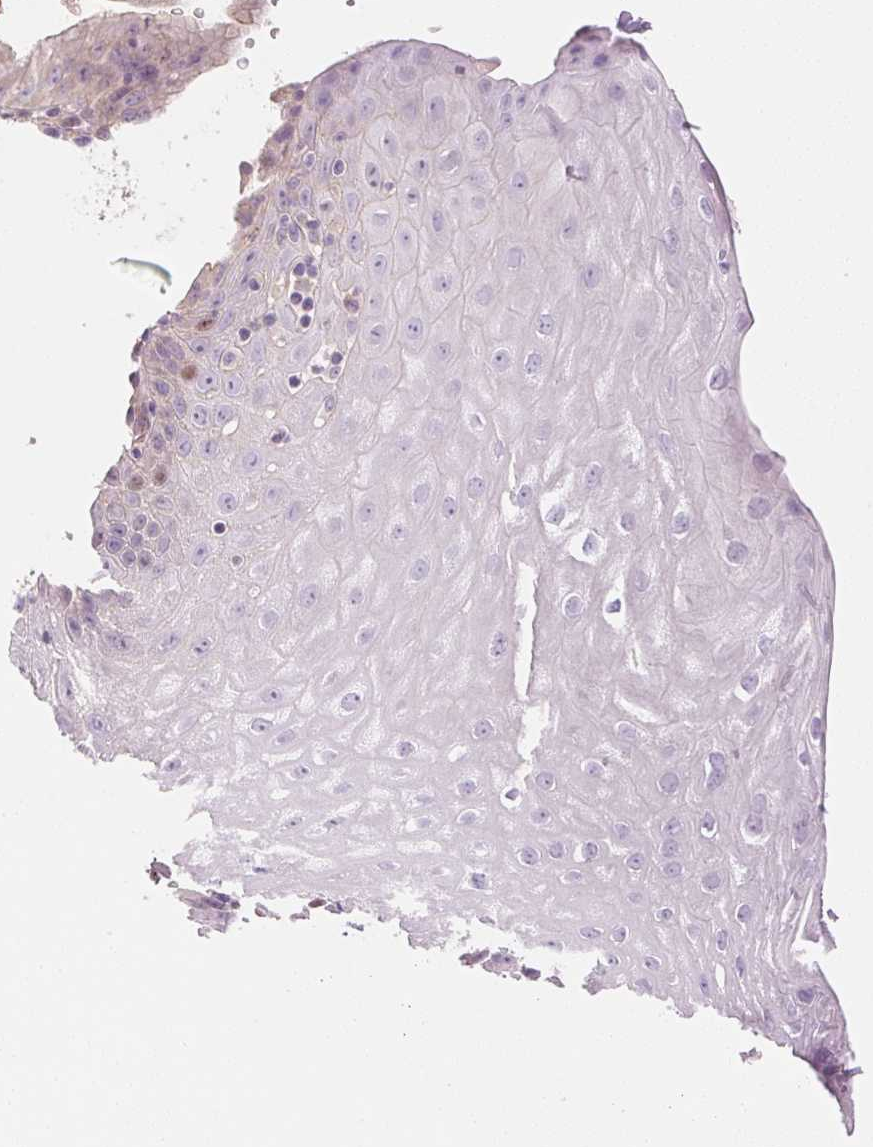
{"staining": {"intensity": "moderate", "quantity": "<25%", "location": "nuclear"}, "tissue": "esophagus", "cell_type": "Squamous epithelial cells", "image_type": "normal", "snomed": [{"axis": "morphology", "description": "Normal tissue, NOS"}, {"axis": "topography", "description": "Esophagus"}], "caption": "Esophagus stained for a protein exhibits moderate nuclear positivity in squamous epithelial cells. The staining was performed using DAB to visualize the protein expression in brown, while the nuclei were stained in blue with hematoxylin (Magnification: 20x).", "gene": "SMTN", "patient": {"sex": "female", "age": 61}}